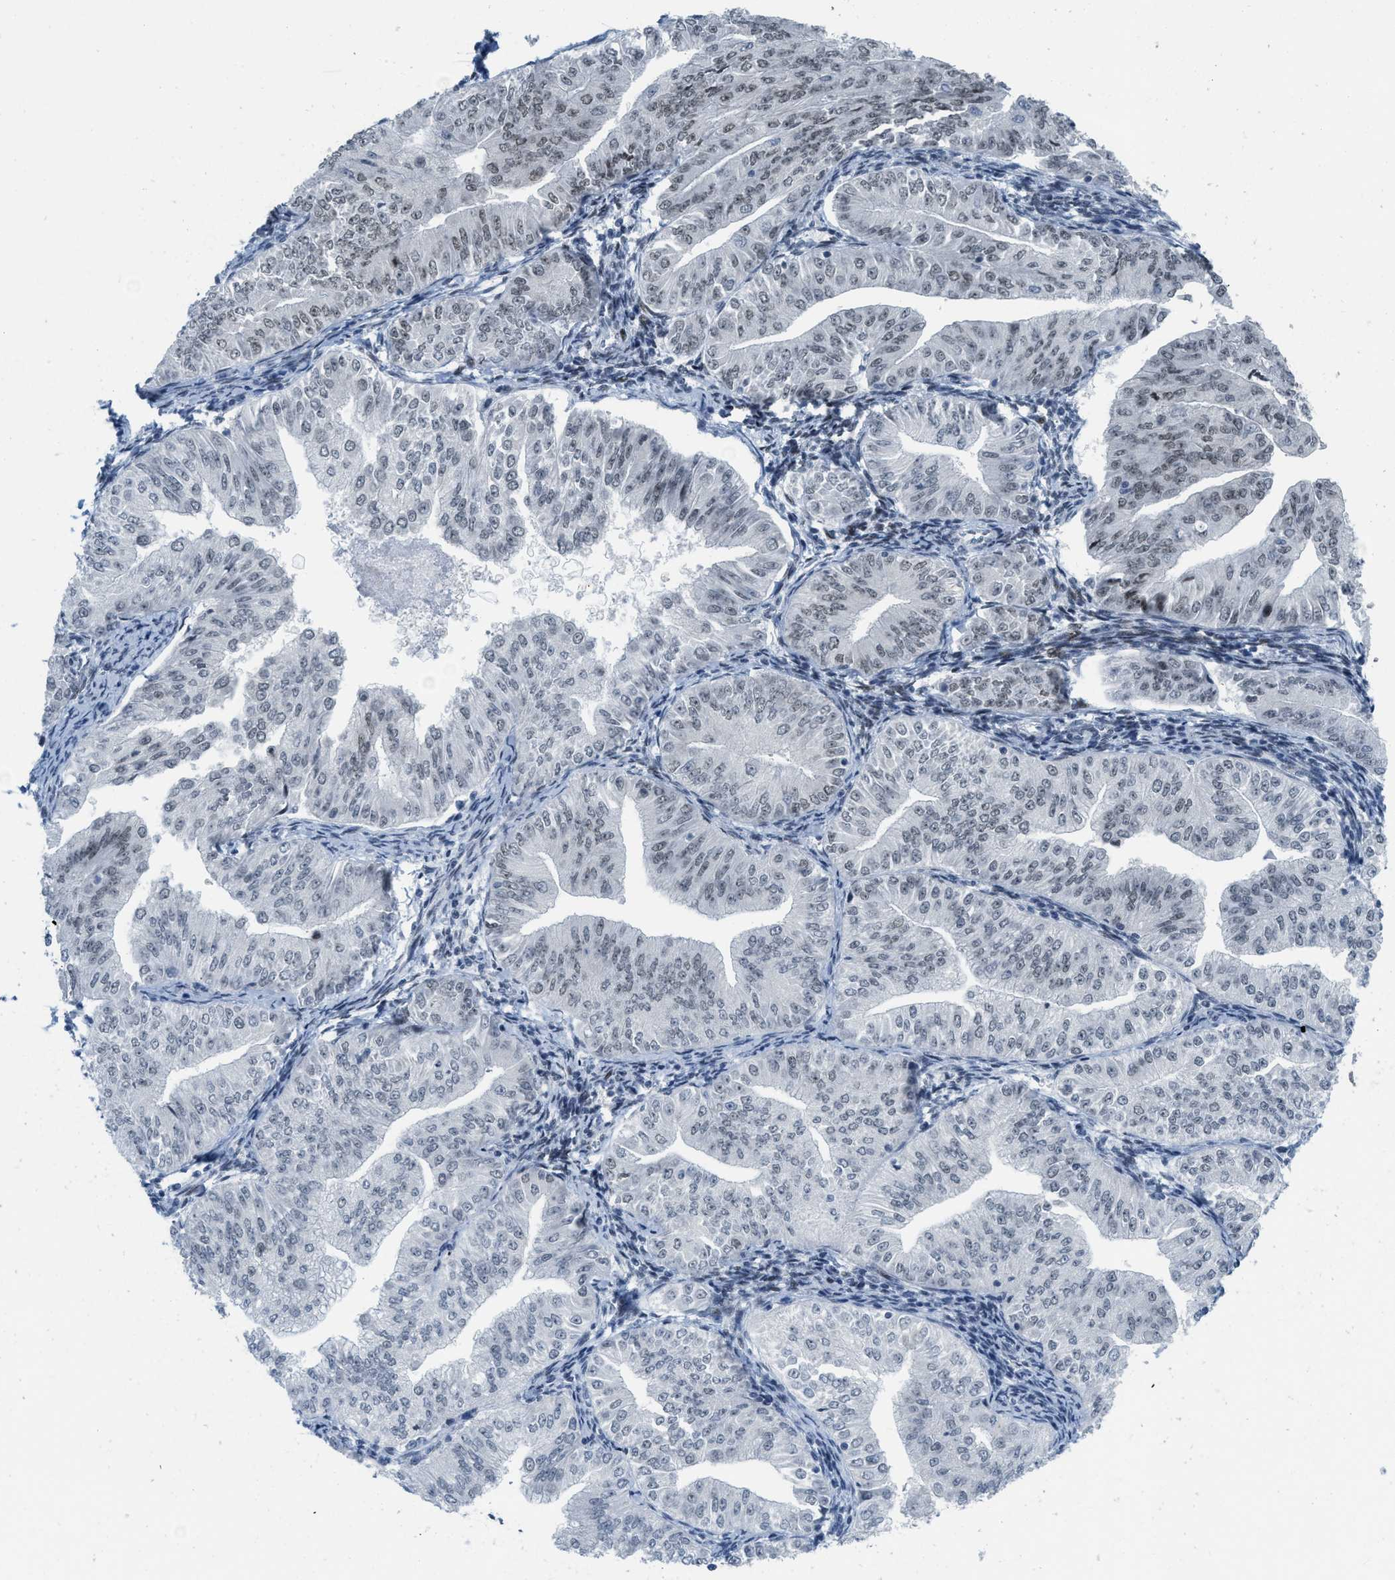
{"staining": {"intensity": "weak", "quantity": ">75%", "location": "nuclear"}, "tissue": "endometrial cancer", "cell_type": "Tumor cells", "image_type": "cancer", "snomed": [{"axis": "morphology", "description": "Normal tissue, NOS"}, {"axis": "morphology", "description": "Adenocarcinoma, NOS"}, {"axis": "topography", "description": "Endometrium"}], "caption": "This is an image of IHC staining of endometrial cancer (adenocarcinoma), which shows weak staining in the nuclear of tumor cells.", "gene": "PBX1", "patient": {"sex": "female", "age": 53}}